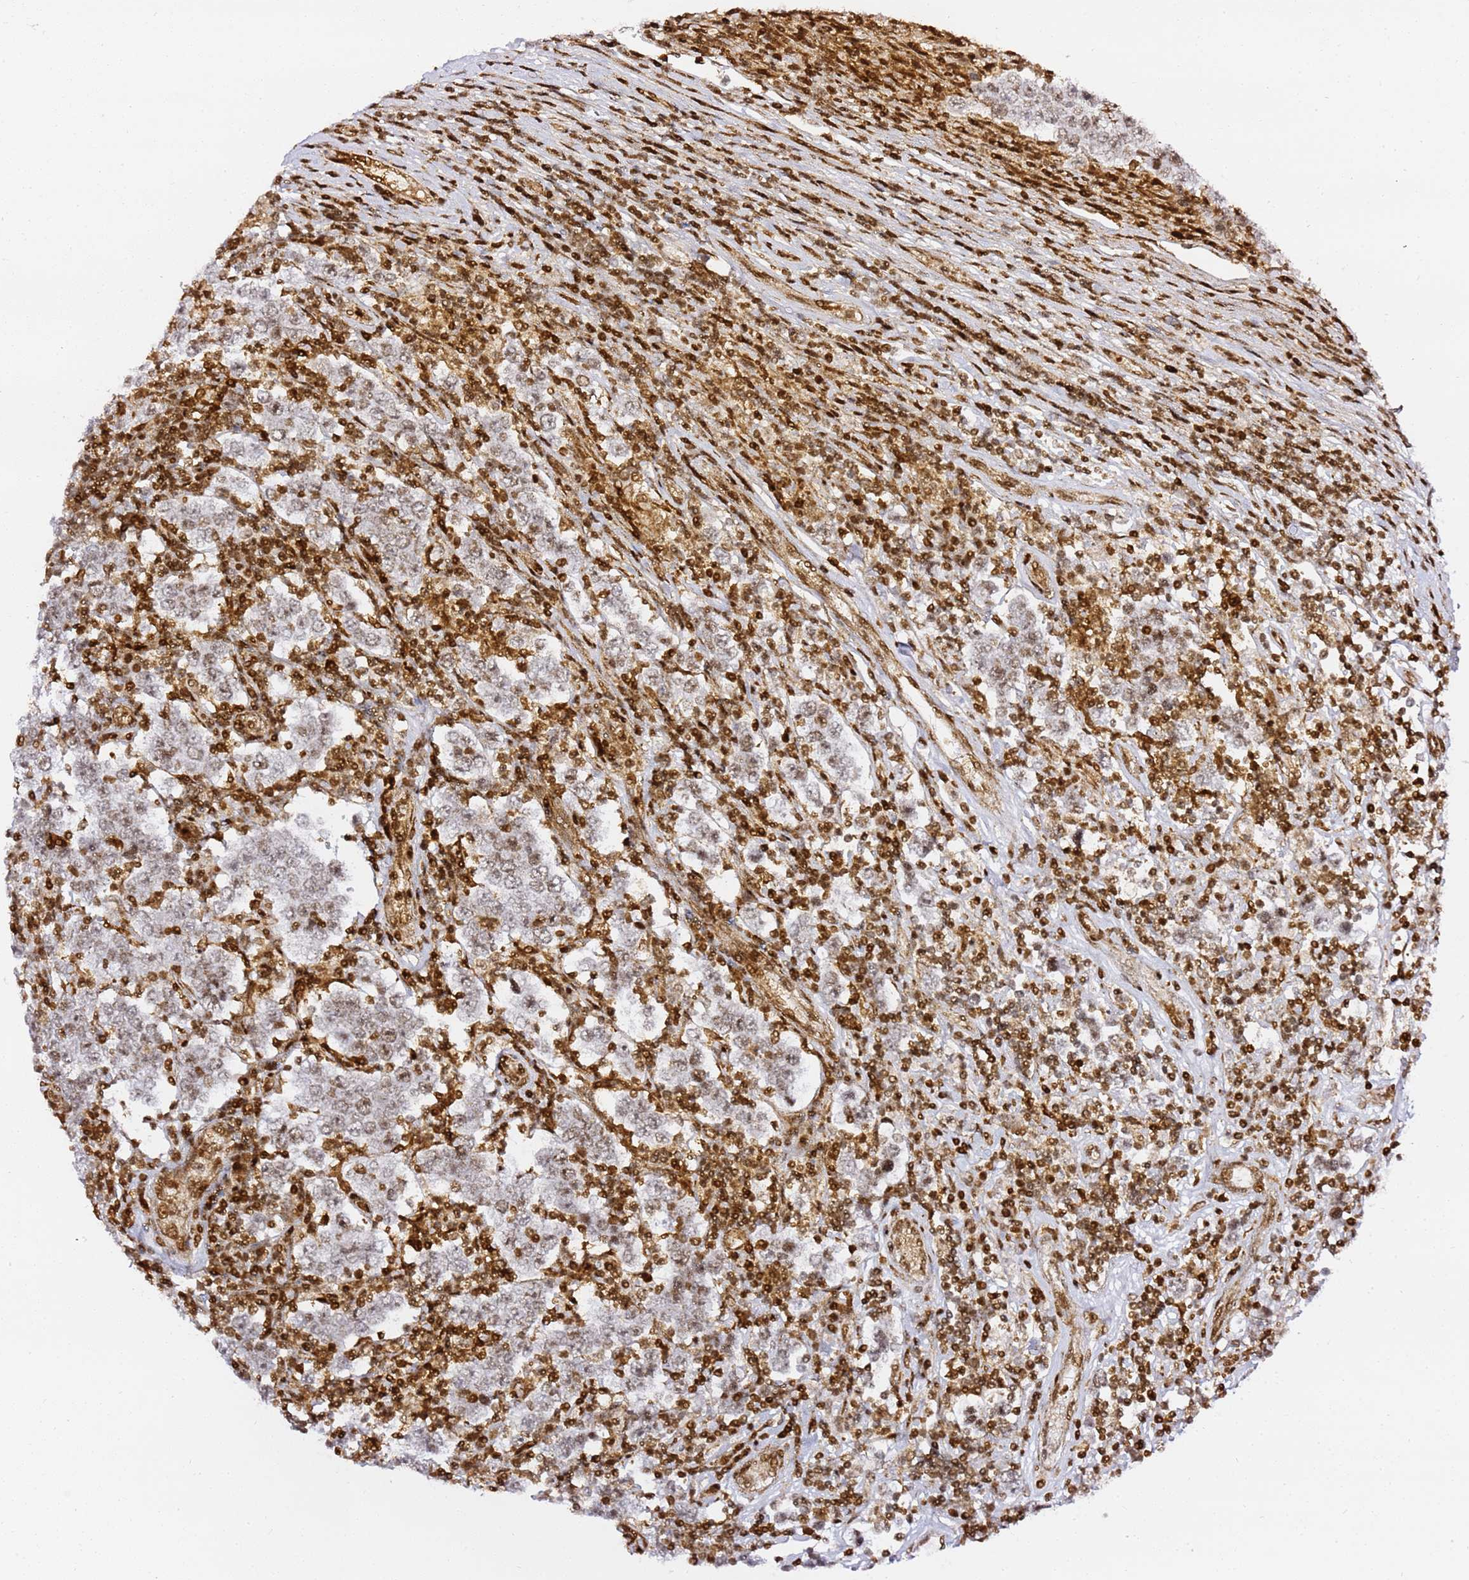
{"staining": {"intensity": "weak", "quantity": "<25%", "location": "nuclear"}, "tissue": "testis cancer", "cell_type": "Tumor cells", "image_type": "cancer", "snomed": [{"axis": "morphology", "description": "Normal tissue, NOS"}, {"axis": "morphology", "description": "Urothelial carcinoma, High grade"}, {"axis": "morphology", "description": "Seminoma, NOS"}, {"axis": "morphology", "description": "Carcinoma, Embryonal, NOS"}, {"axis": "topography", "description": "Urinary bladder"}, {"axis": "topography", "description": "Testis"}], "caption": "This is a photomicrograph of IHC staining of testis cancer, which shows no expression in tumor cells. (Brightfield microscopy of DAB IHC at high magnification).", "gene": "GBP2", "patient": {"sex": "male", "age": 41}}